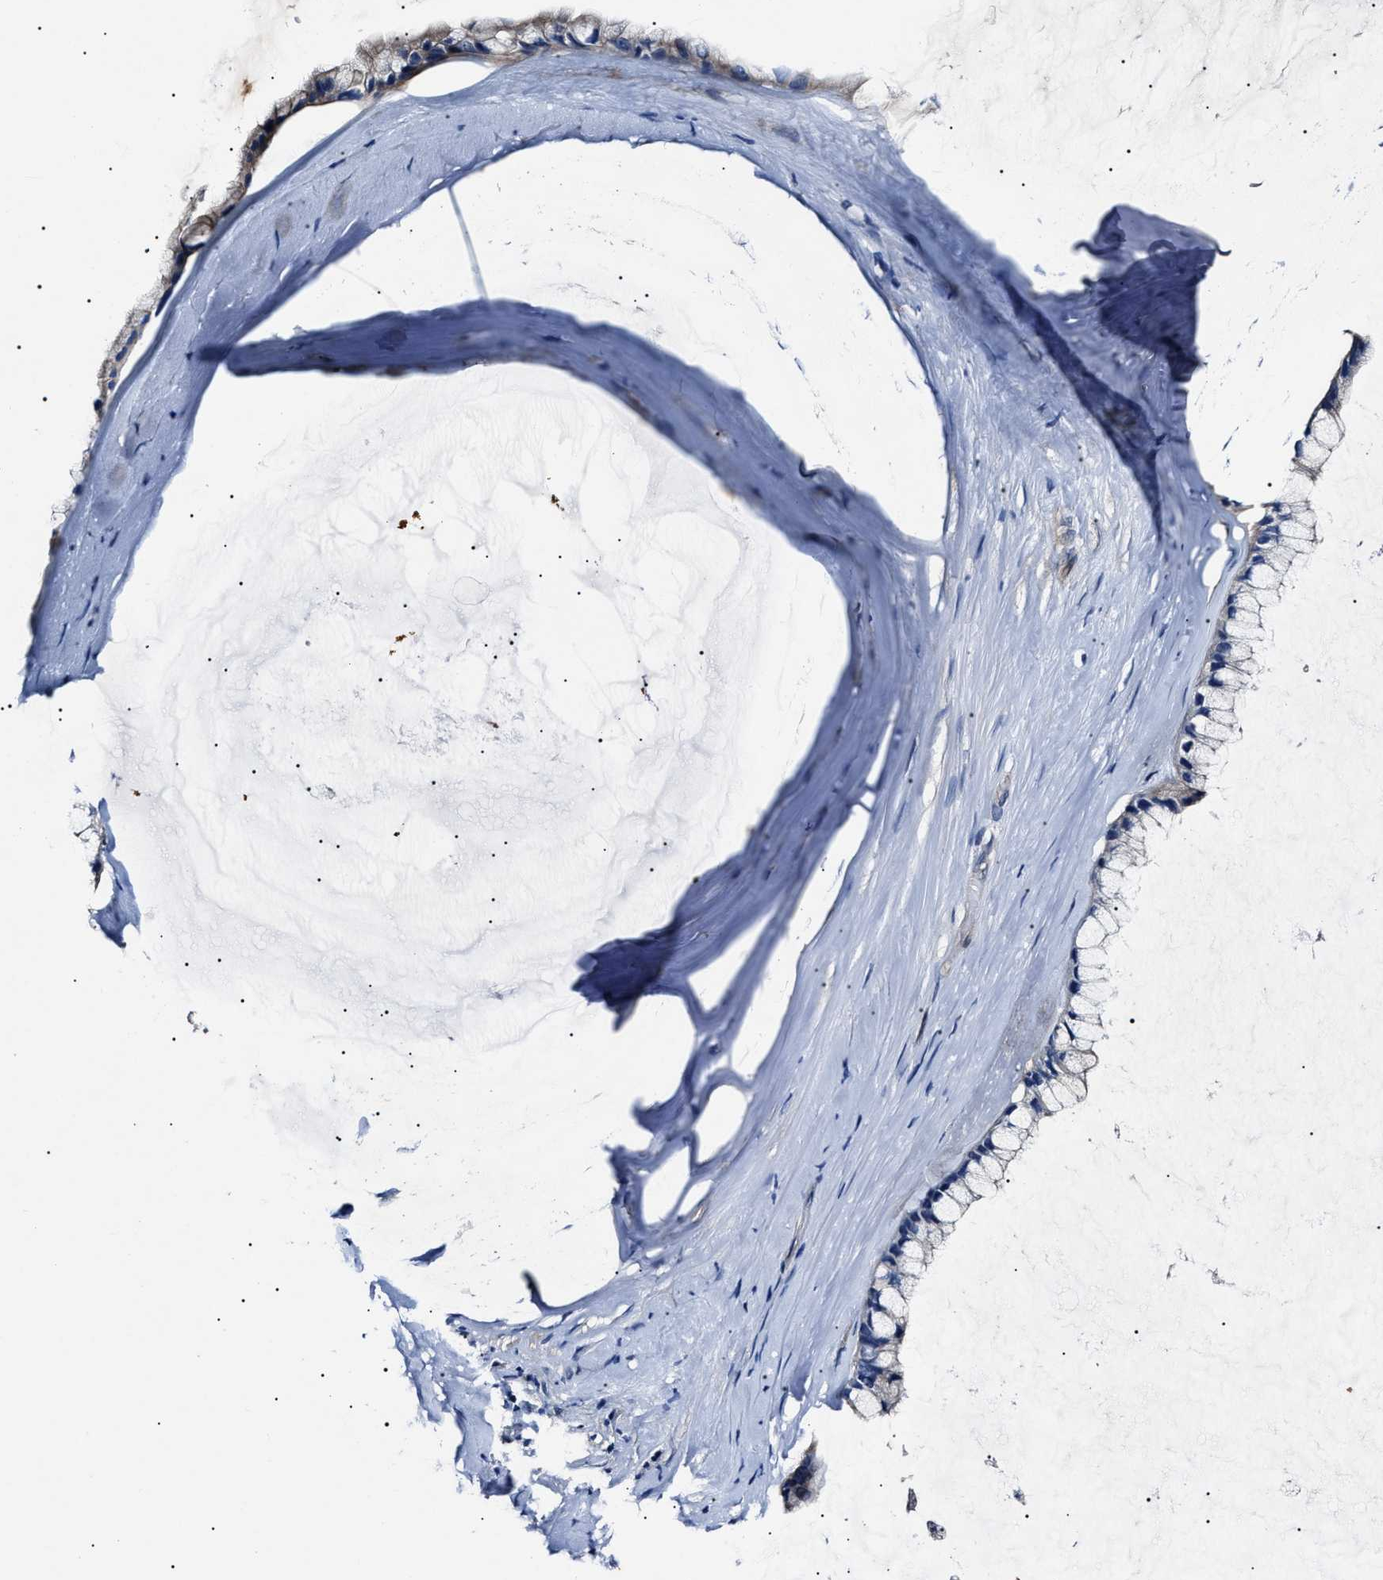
{"staining": {"intensity": "weak", "quantity": "<25%", "location": "cytoplasmic/membranous"}, "tissue": "ovarian cancer", "cell_type": "Tumor cells", "image_type": "cancer", "snomed": [{"axis": "morphology", "description": "Cystadenocarcinoma, mucinous, NOS"}, {"axis": "topography", "description": "Ovary"}], "caption": "Ovarian cancer (mucinous cystadenocarcinoma) stained for a protein using immunohistochemistry exhibits no expression tumor cells.", "gene": "KLHL42", "patient": {"sex": "female", "age": 39}}